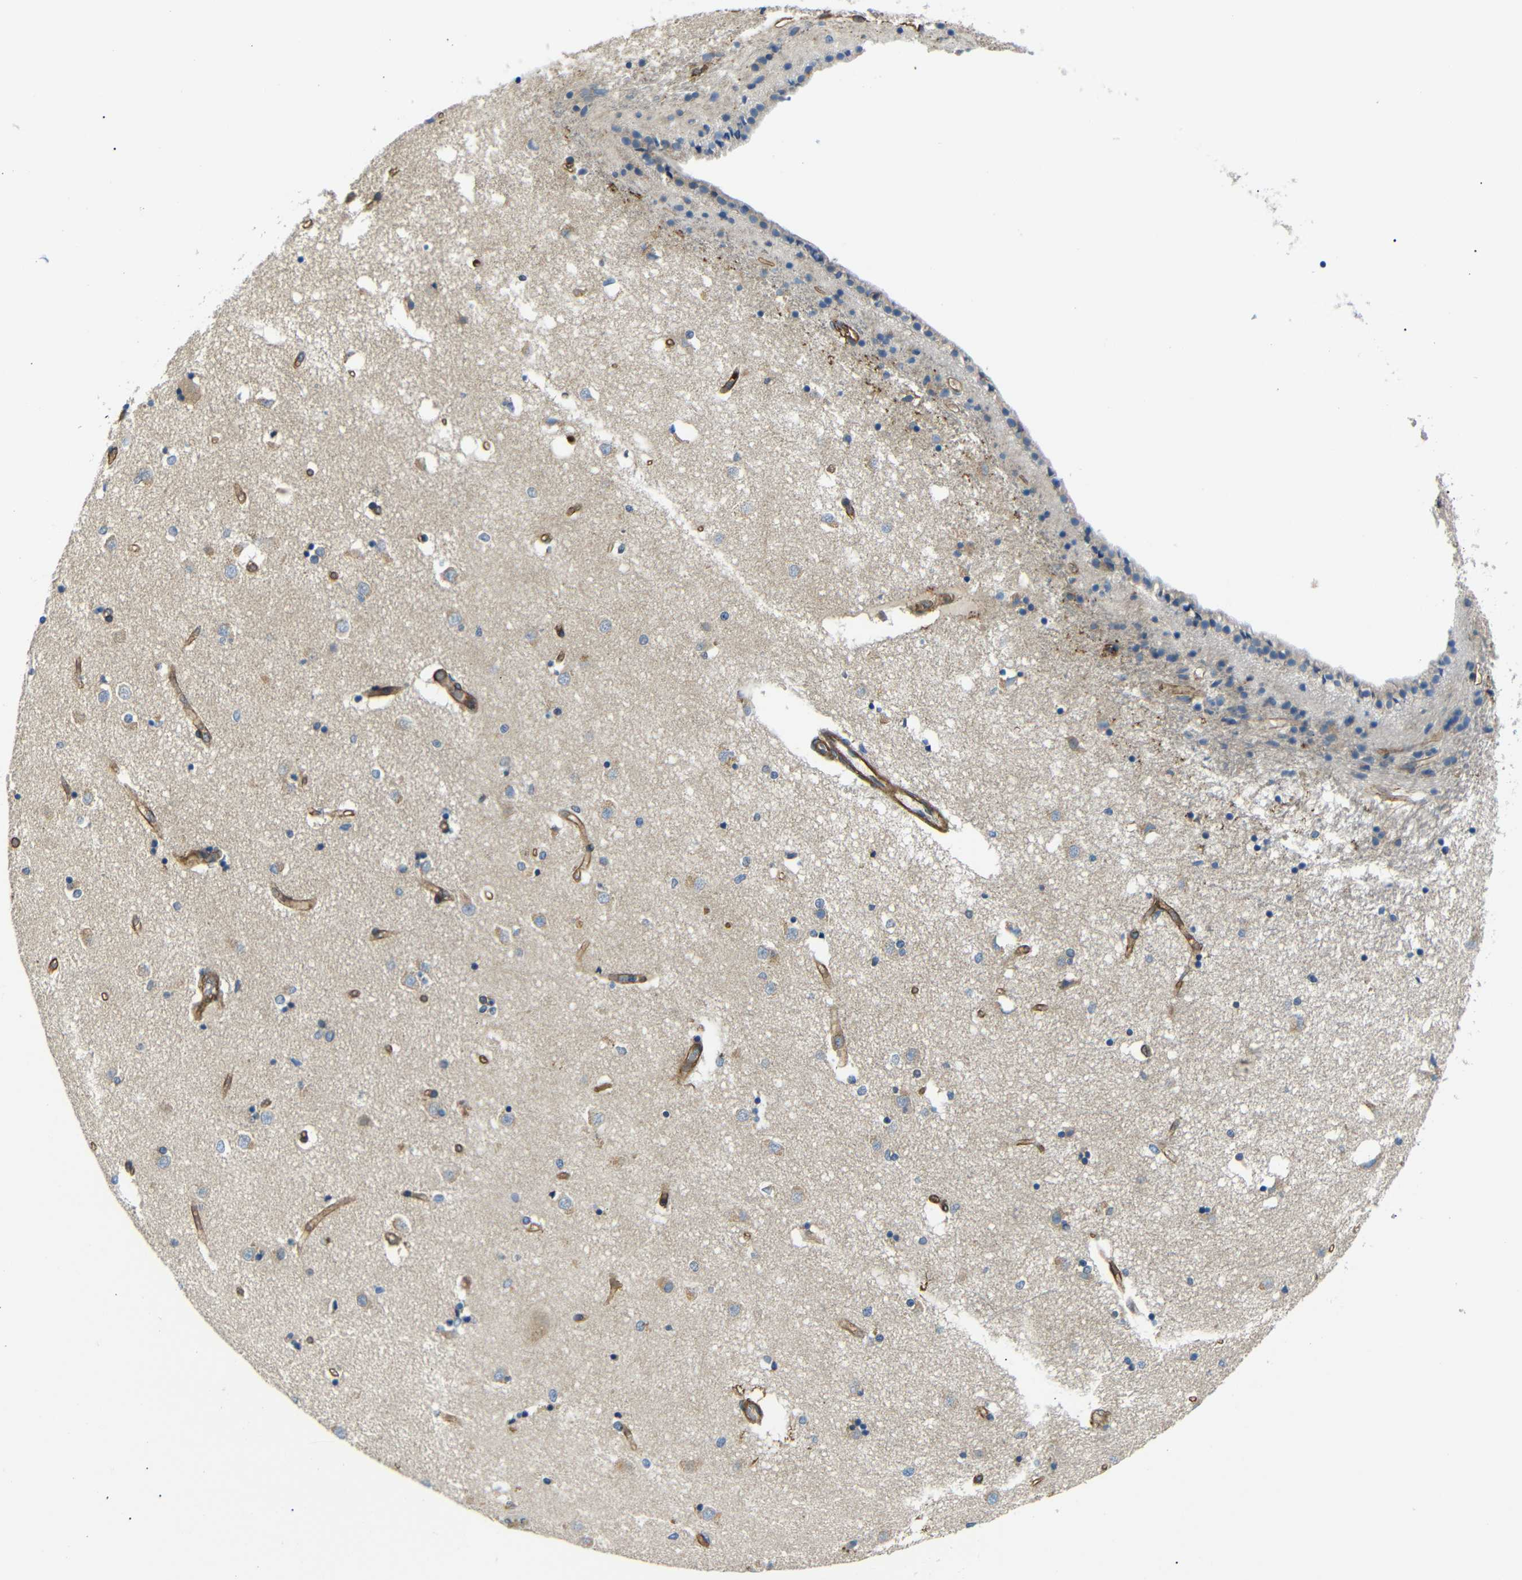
{"staining": {"intensity": "negative", "quantity": "none", "location": "none"}, "tissue": "caudate", "cell_type": "Glial cells", "image_type": "normal", "snomed": [{"axis": "morphology", "description": "Normal tissue, NOS"}, {"axis": "topography", "description": "Lateral ventricle wall"}], "caption": "Immunohistochemistry micrograph of benign caudate: caudate stained with DAB (3,3'-diaminobenzidine) demonstrates no significant protein staining in glial cells.", "gene": "MYO1B", "patient": {"sex": "female", "age": 54}}